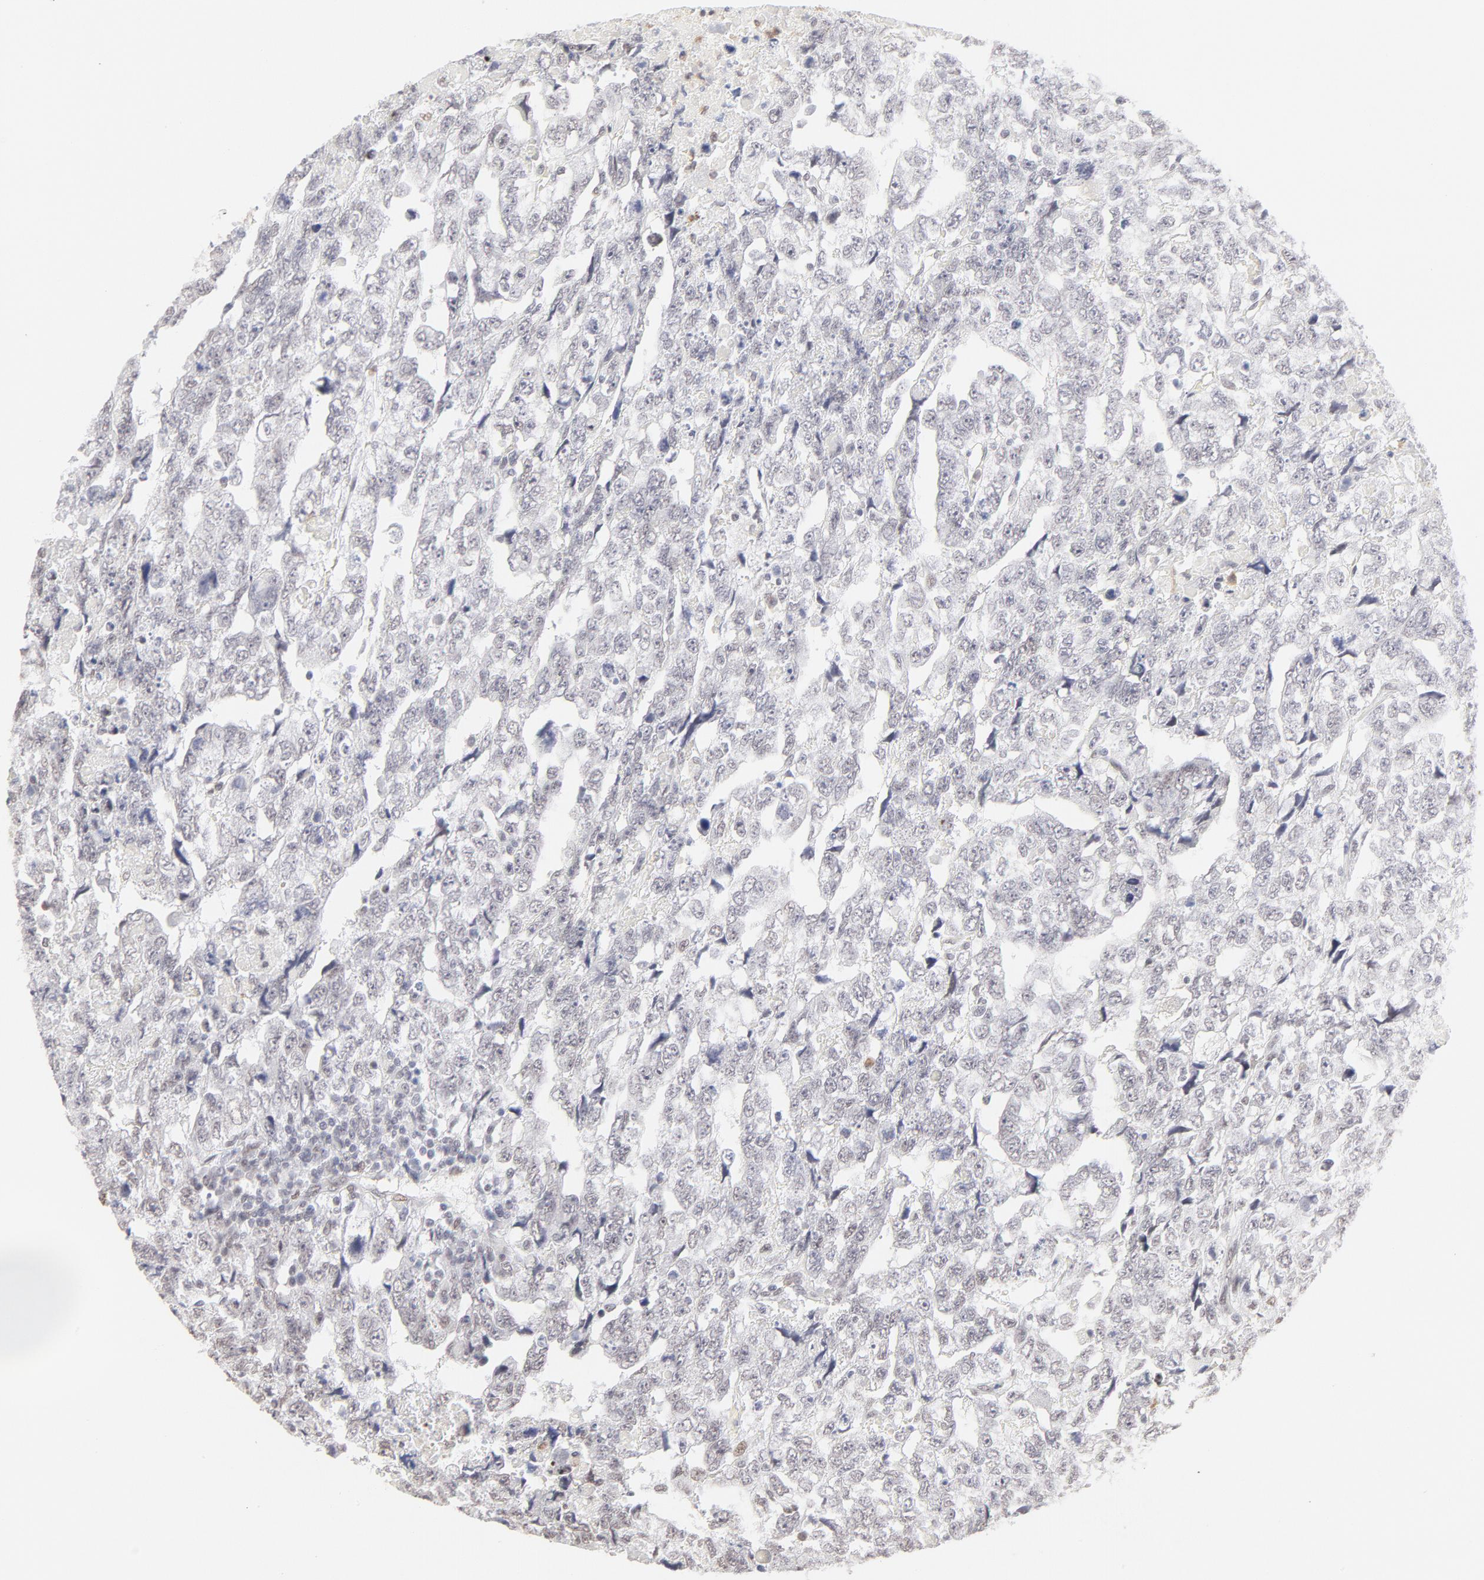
{"staining": {"intensity": "negative", "quantity": "none", "location": "none"}, "tissue": "testis cancer", "cell_type": "Tumor cells", "image_type": "cancer", "snomed": [{"axis": "morphology", "description": "Carcinoma, Embryonal, NOS"}, {"axis": "topography", "description": "Testis"}], "caption": "Protein analysis of testis embryonal carcinoma shows no significant positivity in tumor cells.", "gene": "PBX1", "patient": {"sex": "male", "age": 36}}